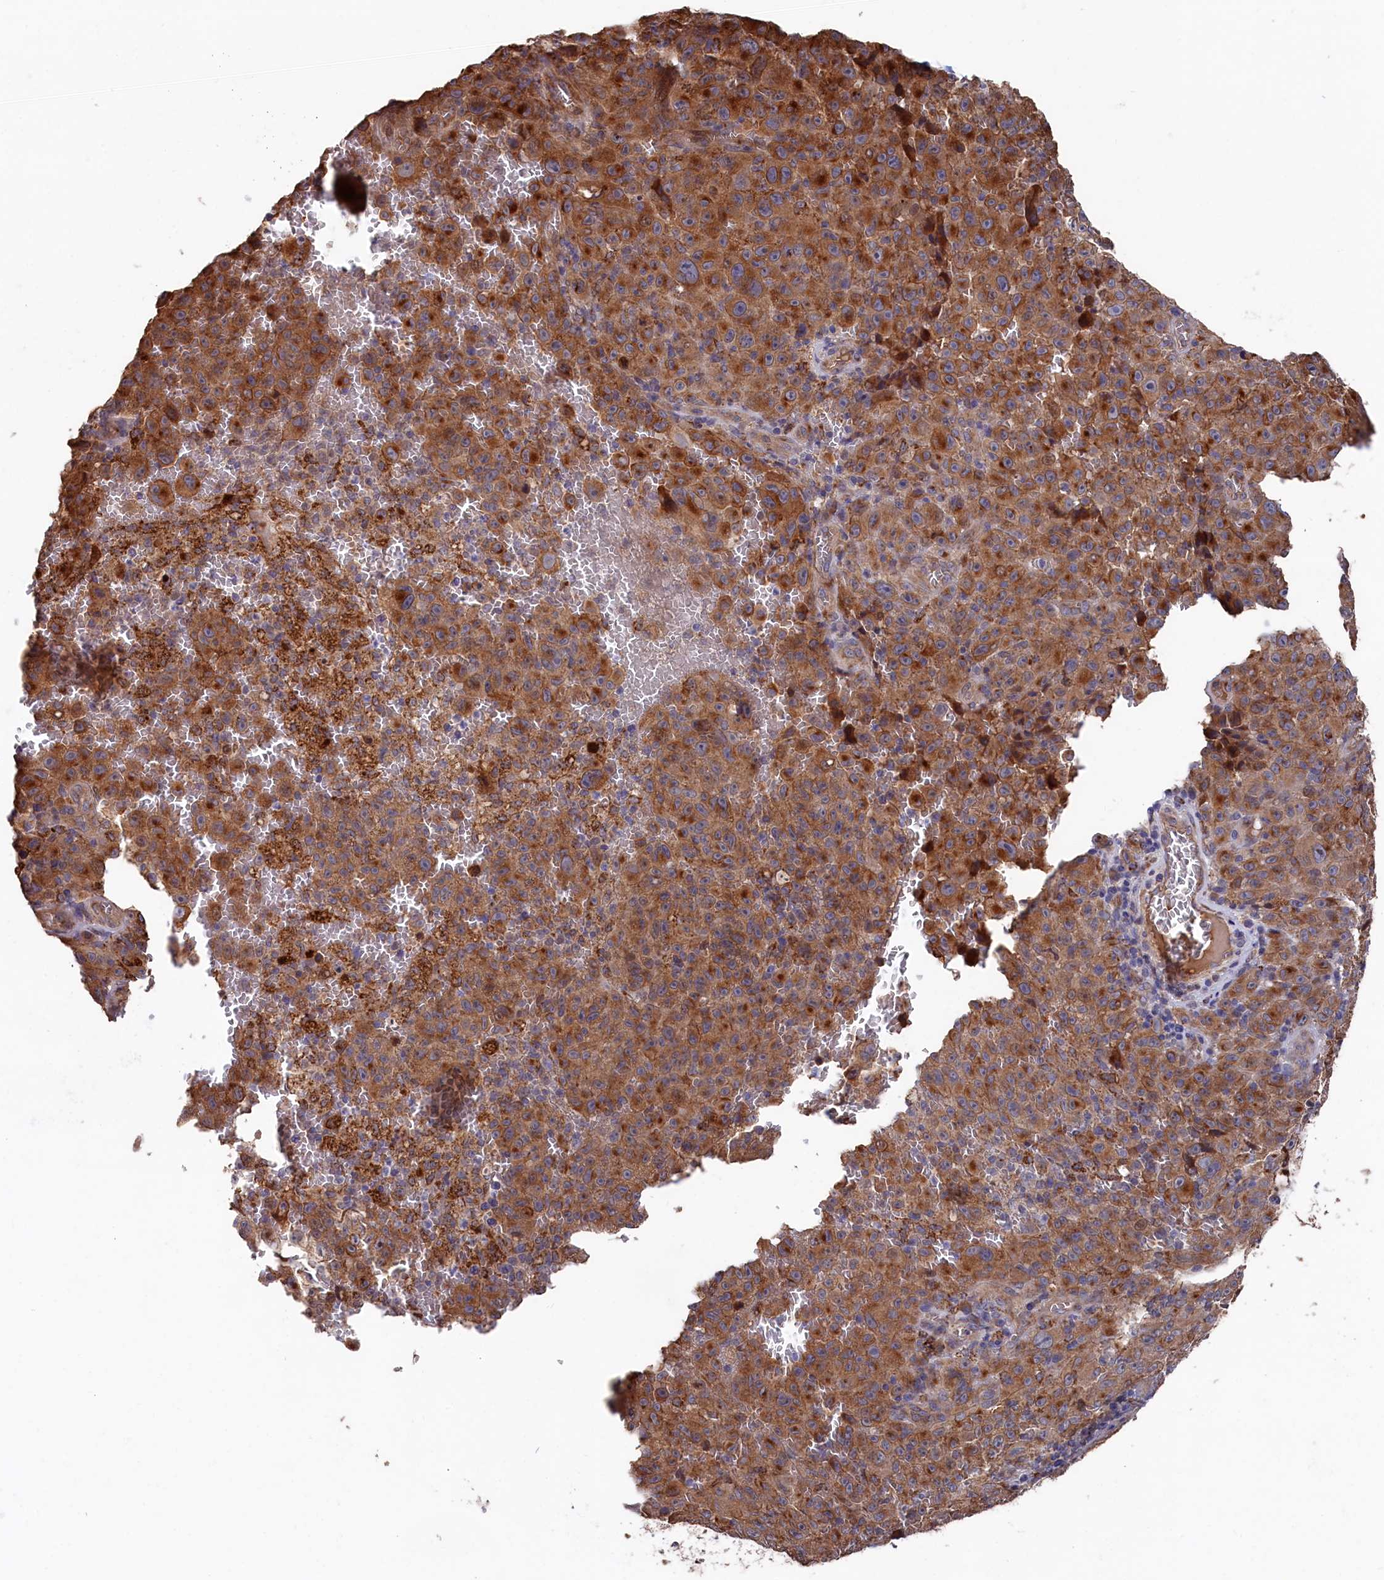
{"staining": {"intensity": "moderate", "quantity": ">75%", "location": "cytoplasmic/membranous"}, "tissue": "melanoma", "cell_type": "Tumor cells", "image_type": "cancer", "snomed": [{"axis": "morphology", "description": "Malignant melanoma, NOS"}, {"axis": "topography", "description": "Skin"}], "caption": "The immunohistochemical stain shows moderate cytoplasmic/membranous positivity in tumor cells of malignant melanoma tissue.", "gene": "SLC12A4", "patient": {"sex": "female", "age": 82}}